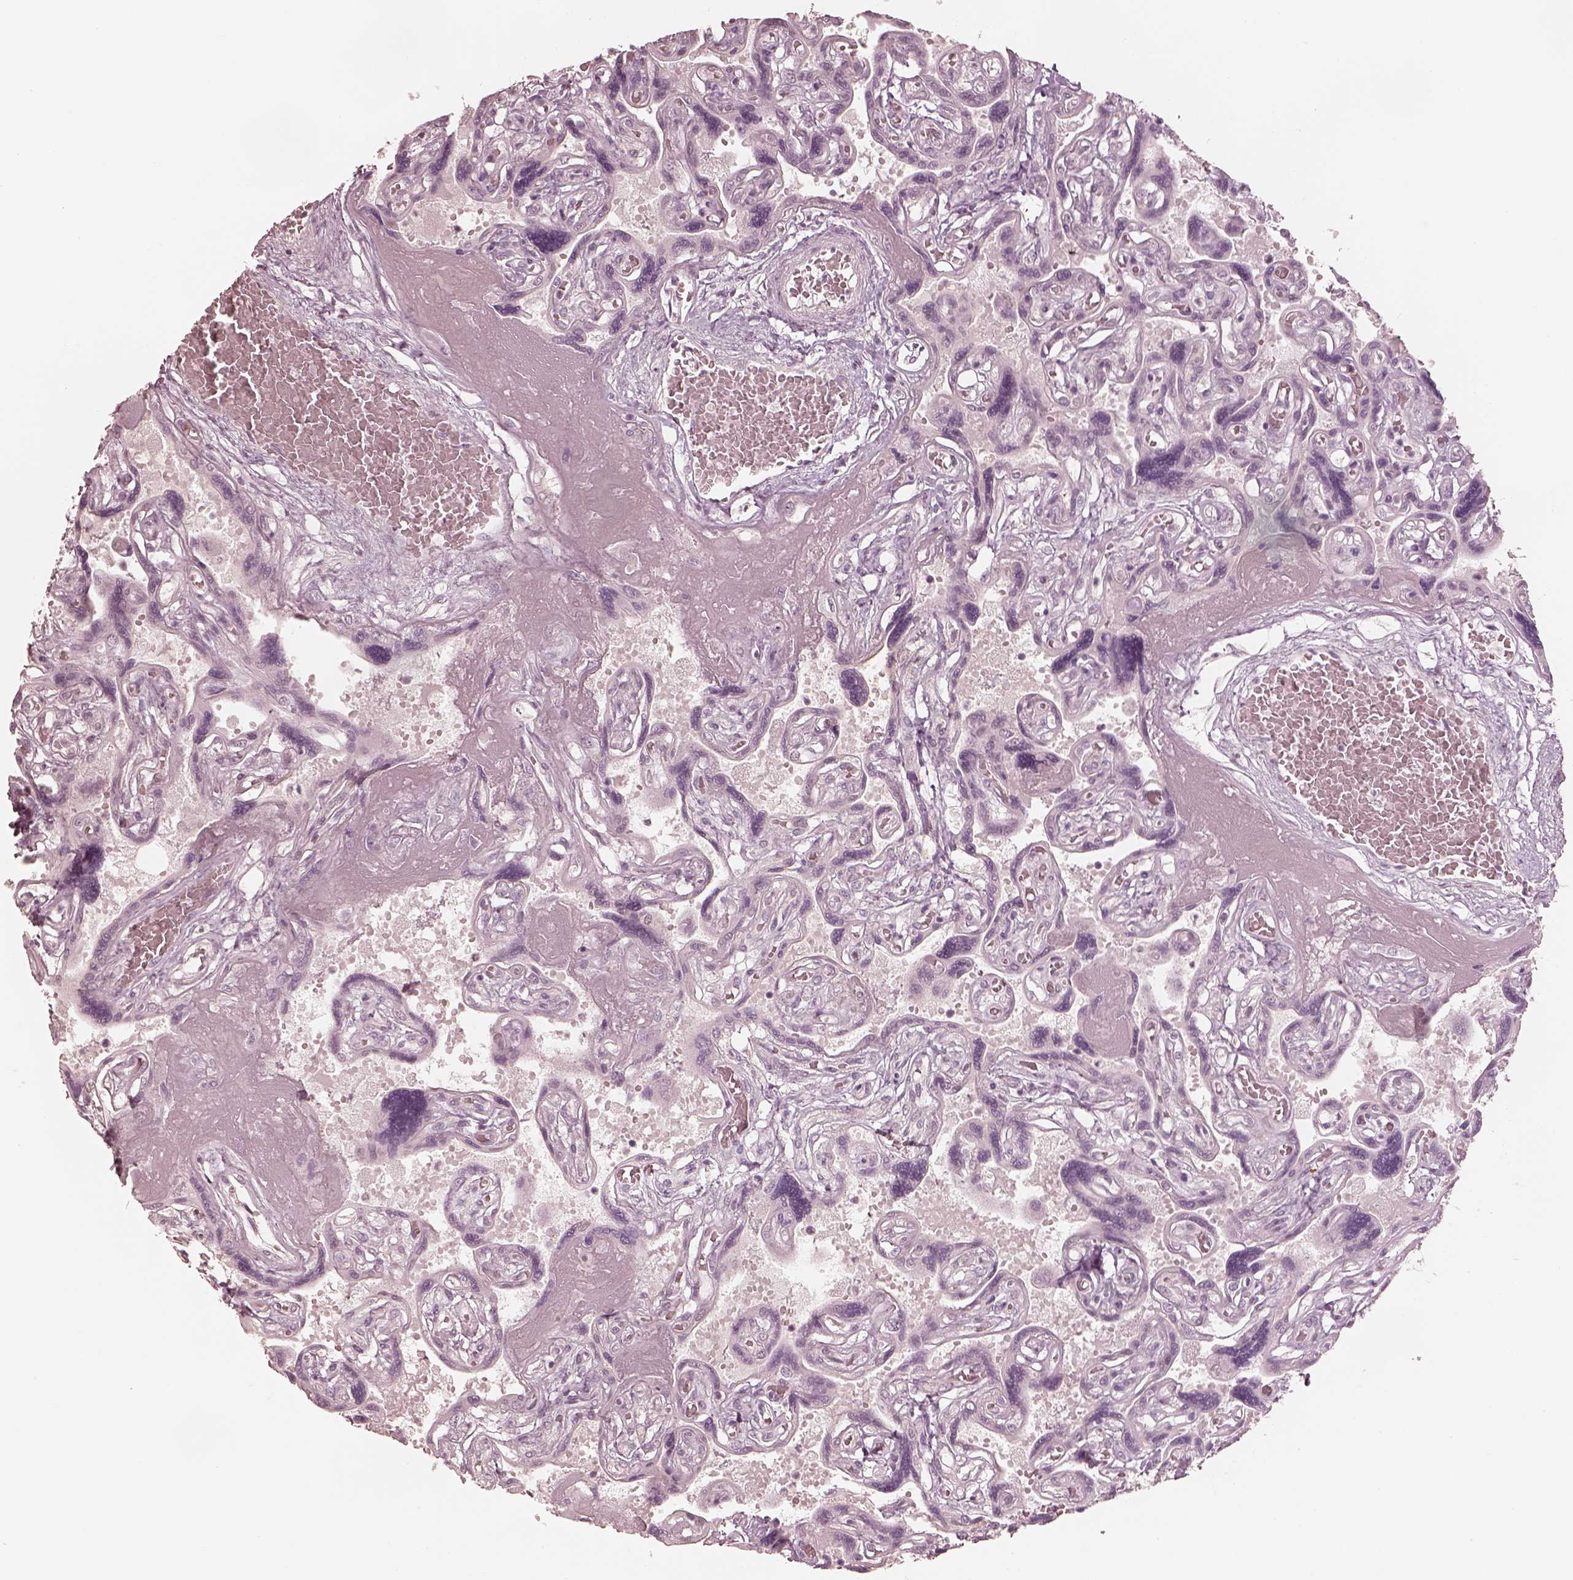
{"staining": {"intensity": "negative", "quantity": "none", "location": "none"}, "tissue": "placenta", "cell_type": "Decidual cells", "image_type": "normal", "snomed": [{"axis": "morphology", "description": "Normal tissue, NOS"}, {"axis": "topography", "description": "Placenta"}], "caption": "DAB immunohistochemical staining of unremarkable placenta shows no significant positivity in decidual cells. The staining is performed using DAB (3,3'-diaminobenzidine) brown chromogen with nuclei counter-stained in using hematoxylin.", "gene": "ACACB", "patient": {"sex": "female", "age": 32}}